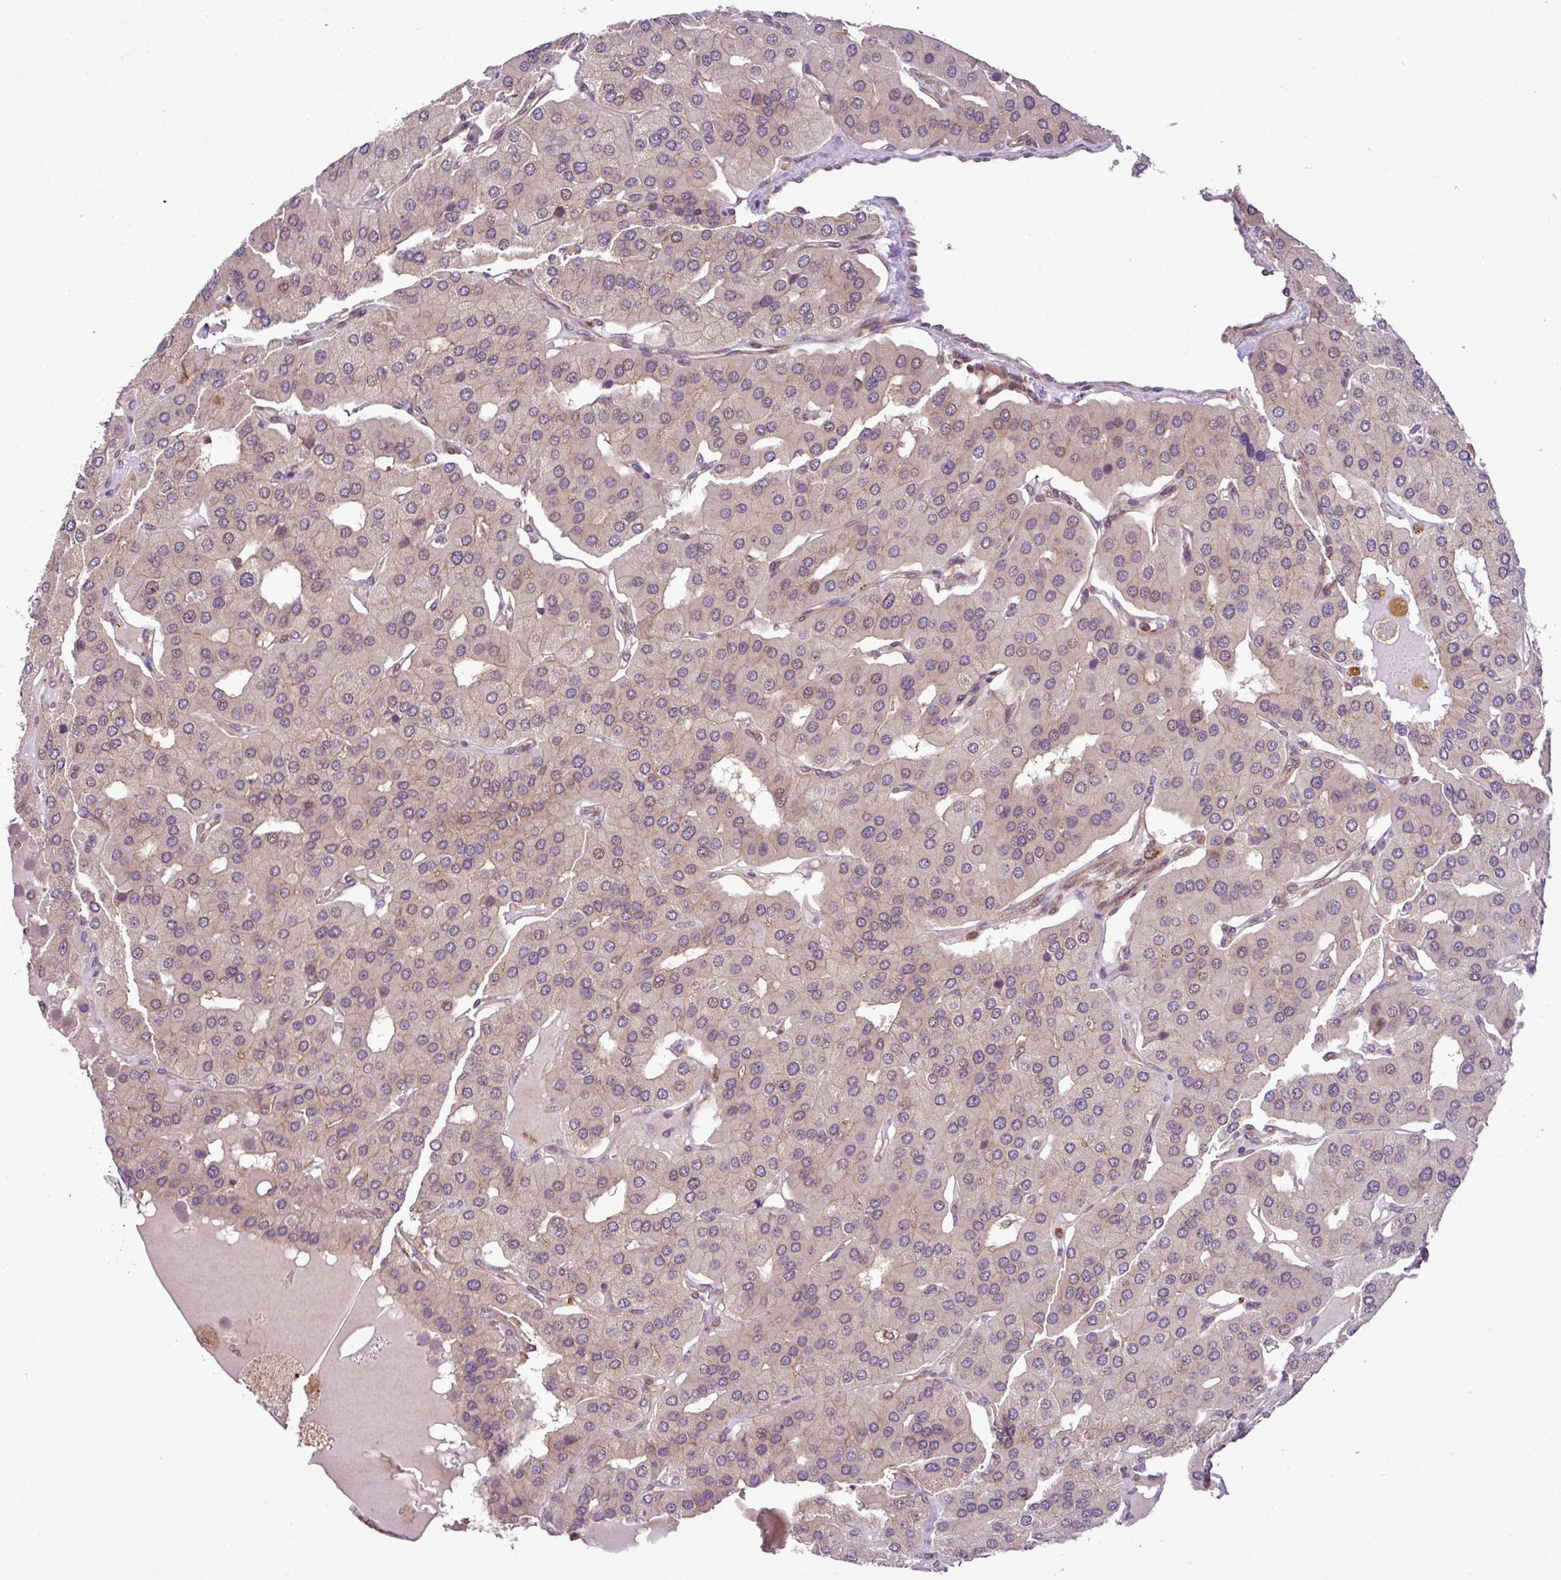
{"staining": {"intensity": "weak", "quantity": "<25%", "location": "cytoplasmic/membranous"}, "tissue": "parathyroid gland", "cell_type": "Glandular cells", "image_type": "normal", "snomed": [{"axis": "morphology", "description": "Normal tissue, NOS"}, {"axis": "morphology", "description": "Adenoma, NOS"}, {"axis": "topography", "description": "Parathyroid gland"}], "caption": "A high-resolution photomicrograph shows immunohistochemistry staining of benign parathyroid gland, which exhibits no significant staining in glandular cells. Nuclei are stained in blue.", "gene": "DLGAP4", "patient": {"sex": "female", "age": 86}}